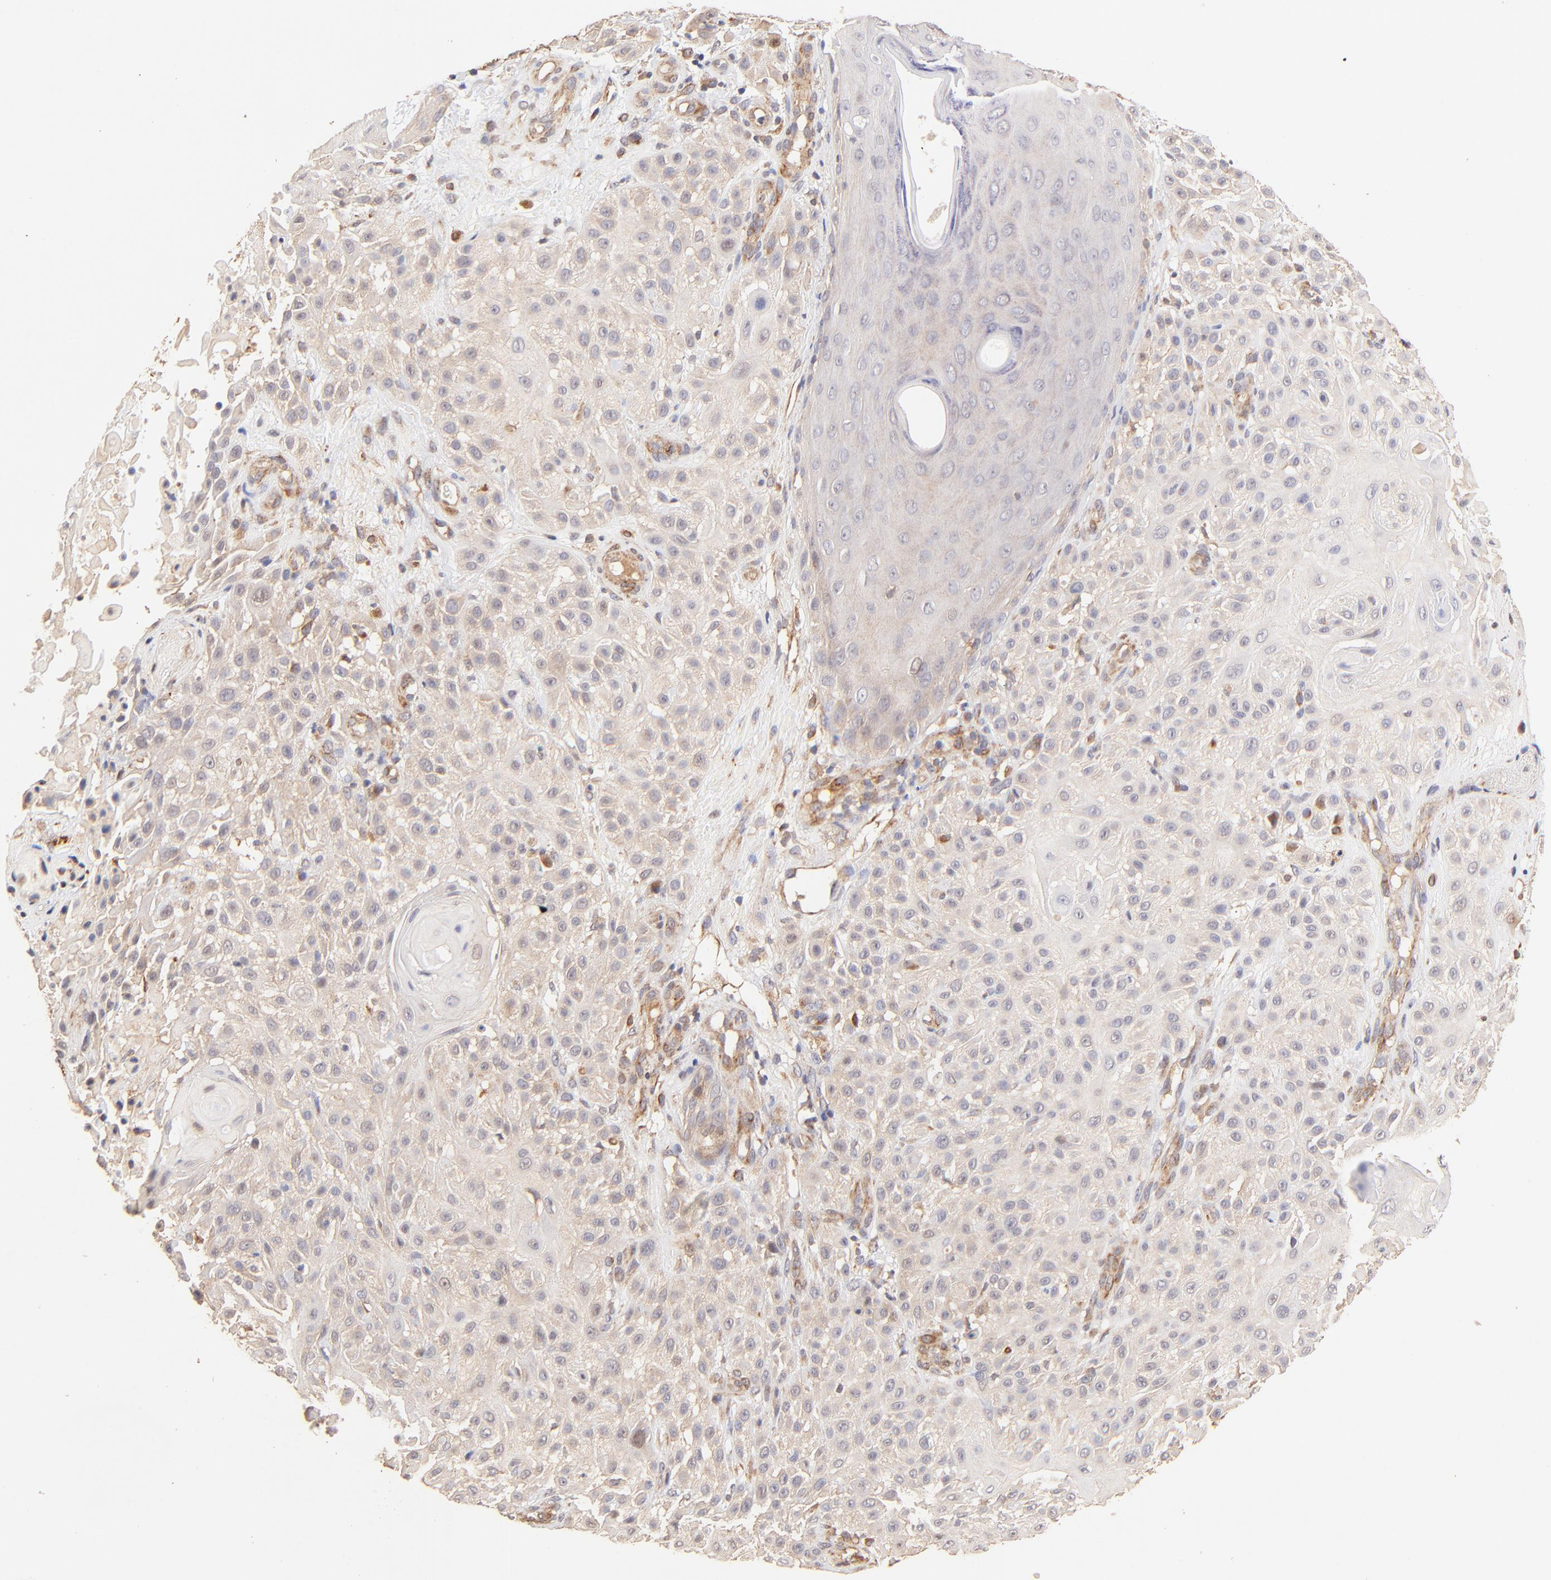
{"staining": {"intensity": "weak", "quantity": ">75%", "location": "cytoplasmic/membranous"}, "tissue": "skin cancer", "cell_type": "Tumor cells", "image_type": "cancer", "snomed": [{"axis": "morphology", "description": "Squamous cell carcinoma, NOS"}, {"axis": "topography", "description": "Skin"}], "caption": "Immunohistochemical staining of human skin cancer (squamous cell carcinoma) displays low levels of weak cytoplasmic/membranous protein staining in about >75% of tumor cells. The protein of interest is shown in brown color, while the nuclei are stained blue.", "gene": "TNFAIP3", "patient": {"sex": "female", "age": 42}}